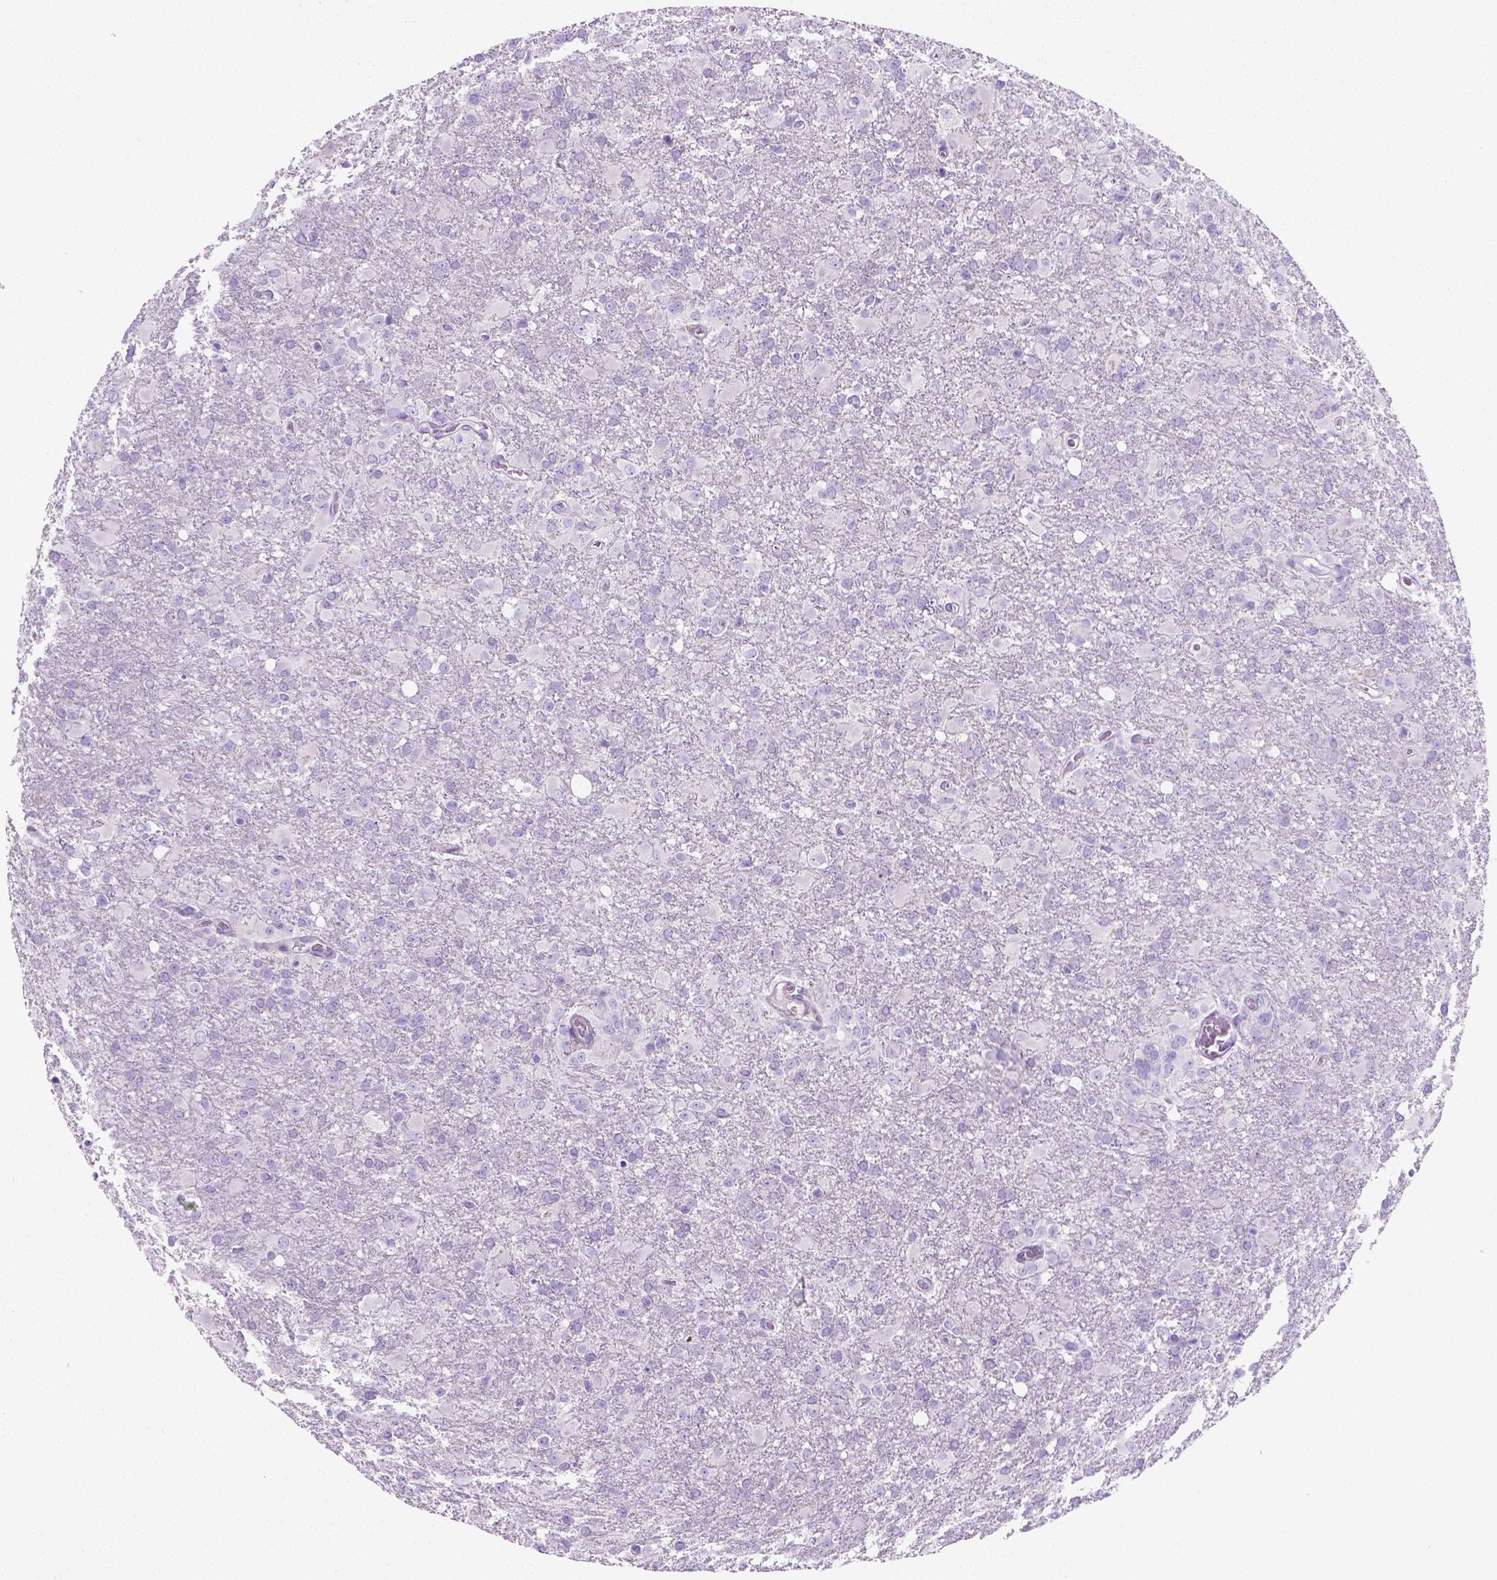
{"staining": {"intensity": "negative", "quantity": "none", "location": "none"}, "tissue": "glioma", "cell_type": "Tumor cells", "image_type": "cancer", "snomed": [{"axis": "morphology", "description": "Glioma, malignant, High grade"}, {"axis": "topography", "description": "Brain"}], "caption": "A high-resolution micrograph shows immunohistochemistry (IHC) staining of glioma, which demonstrates no significant positivity in tumor cells.", "gene": "FASN", "patient": {"sex": "male", "age": 68}}